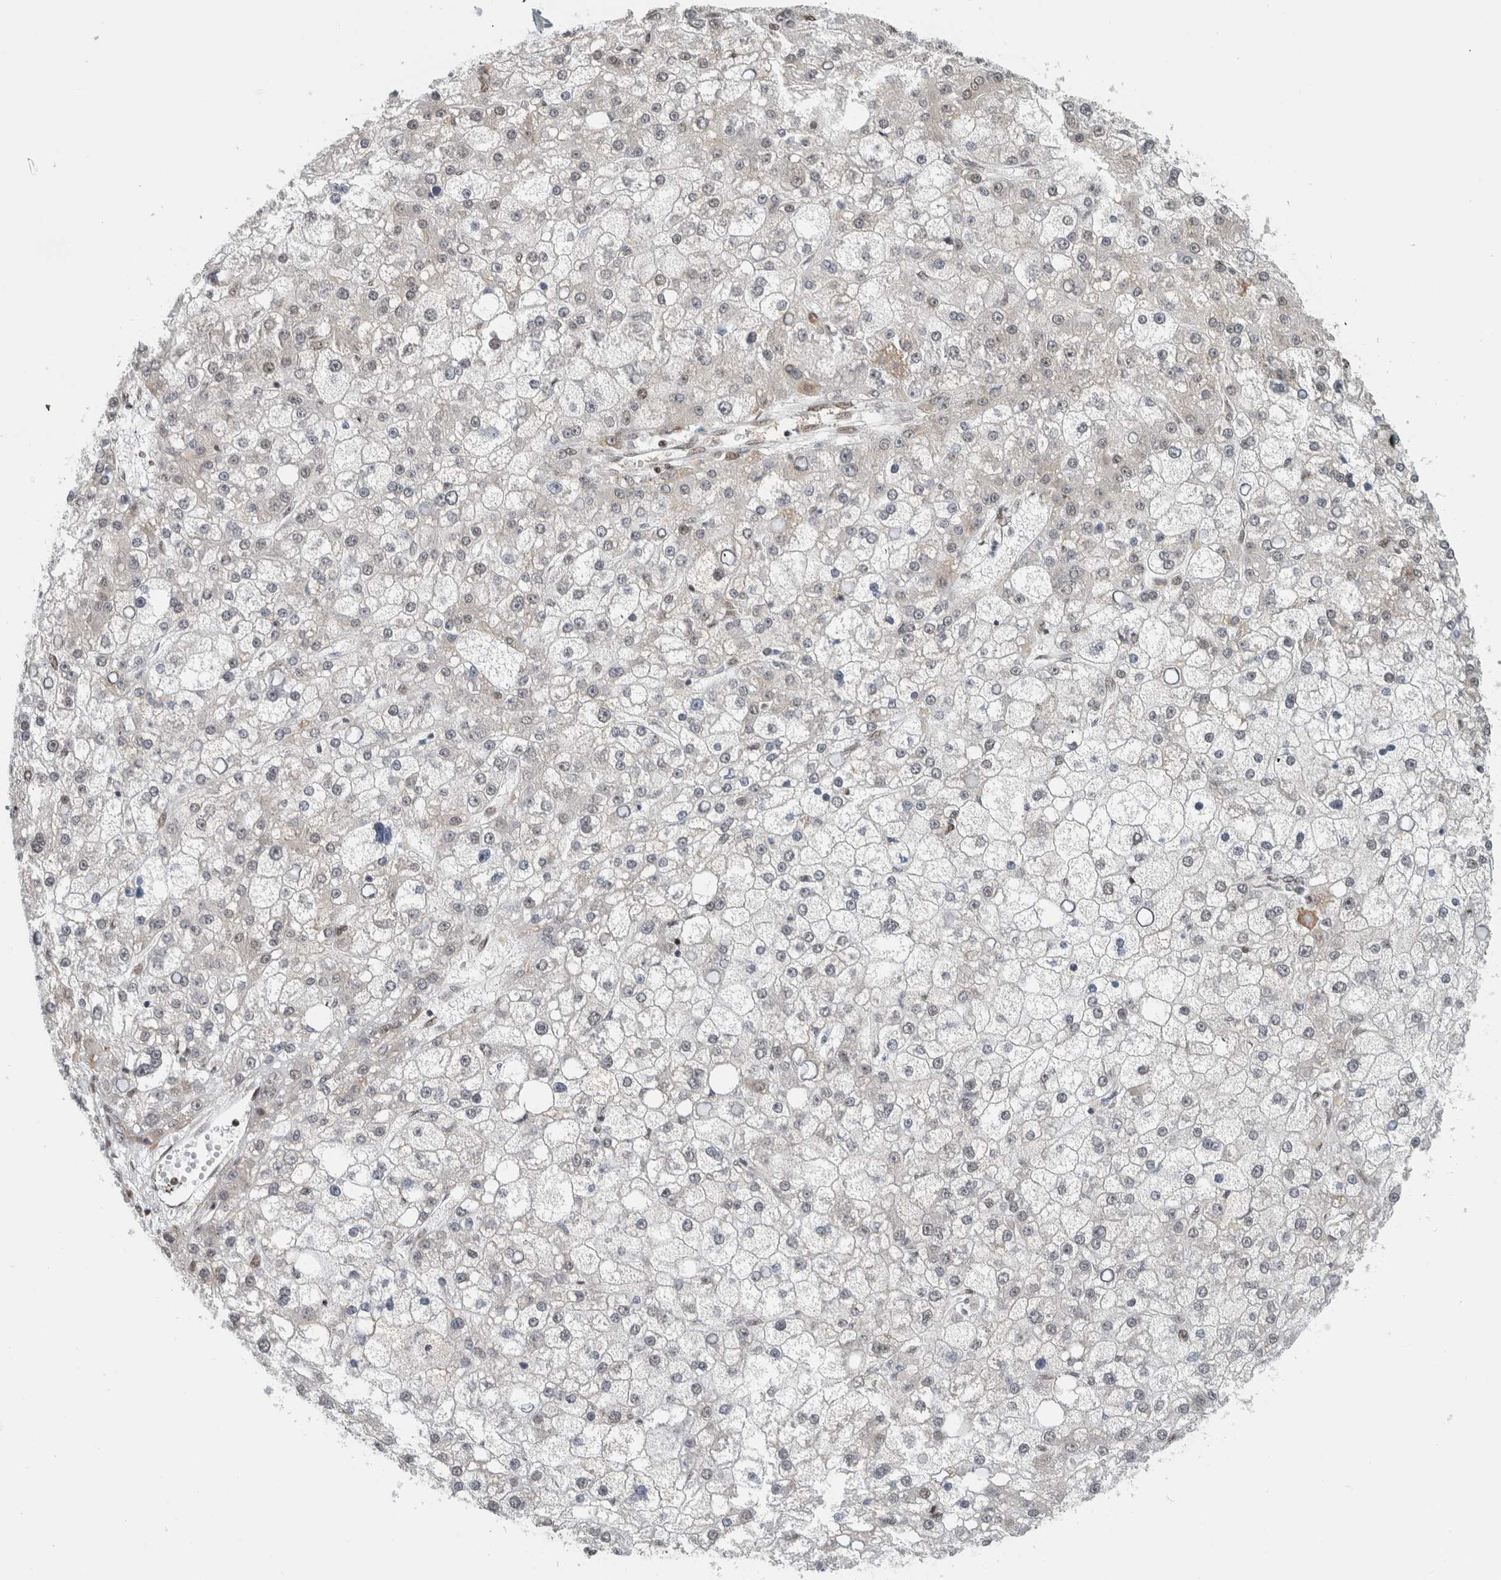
{"staining": {"intensity": "negative", "quantity": "none", "location": "none"}, "tissue": "liver cancer", "cell_type": "Tumor cells", "image_type": "cancer", "snomed": [{"axis": "morphology", "description": "Carcinoma, Hepatocellular, NOS"}, {"axis": "topography", "description": "Liver"}], "caption": "Micrograph shows no protein expression in tumor cells of liver hepatocellular carcinoma tissue.", "gene": "HNRNPR", "patient": {"sex": "male", "age": 67}}